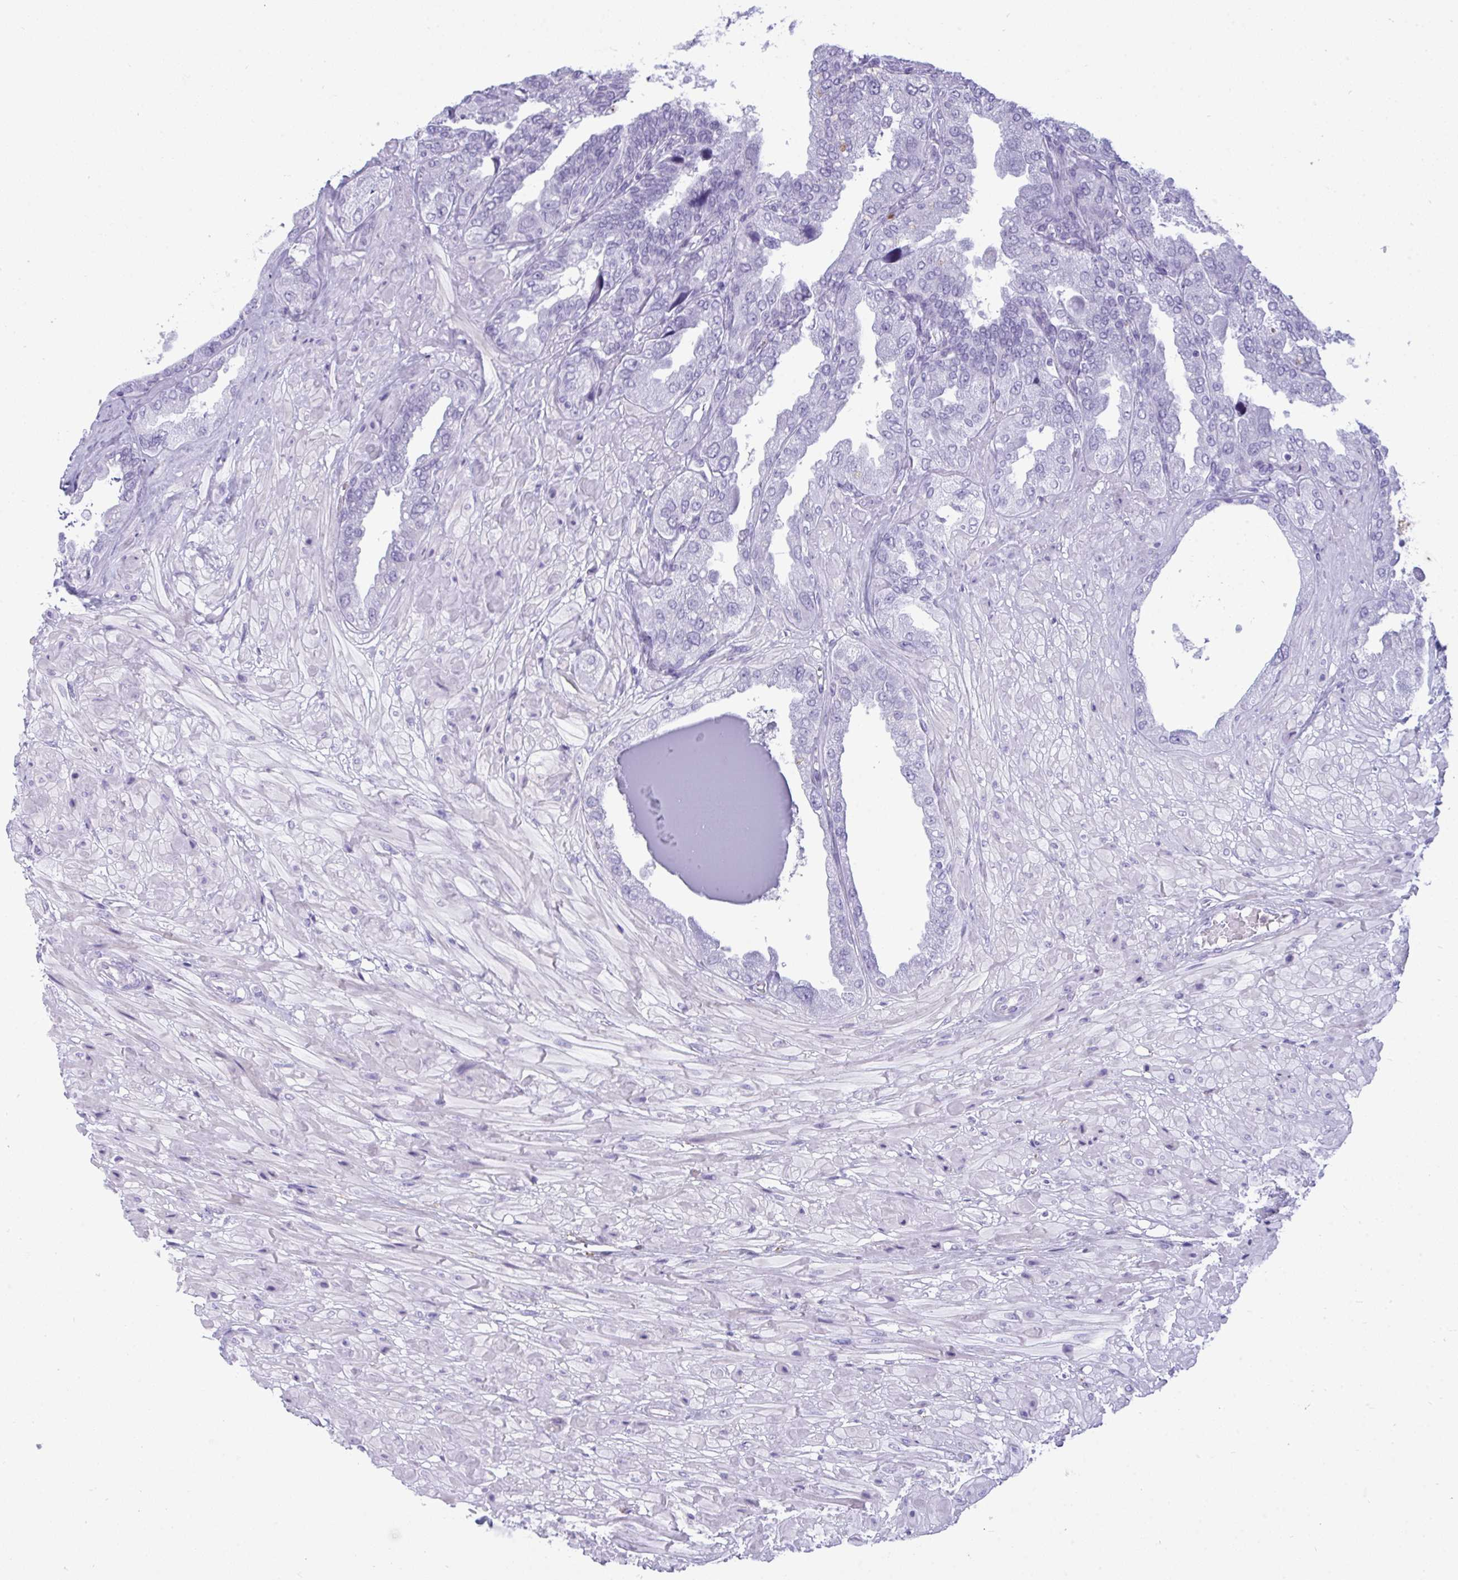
{"staining": {"intensity": "negative", "quantity": "none", "location": "none"}, "tissue": "seminal vesicle", "cell_type": "Glandular cells", "image_type": "normal", "snomed": [{"axis": "morphology", "description": "Normal tissue, NOS"}, {"axis": "topography", "description": "Seminal veicle"}], "caption": "Immunohistochemistry micrograph of unremarkable seminal vesicle: human seminal vesicle stained with DAB demonstrates no significant protein positivity in glandular cells.", "gene": "ARHGAP42", "patient": {"sex": "male", "age": 55}}